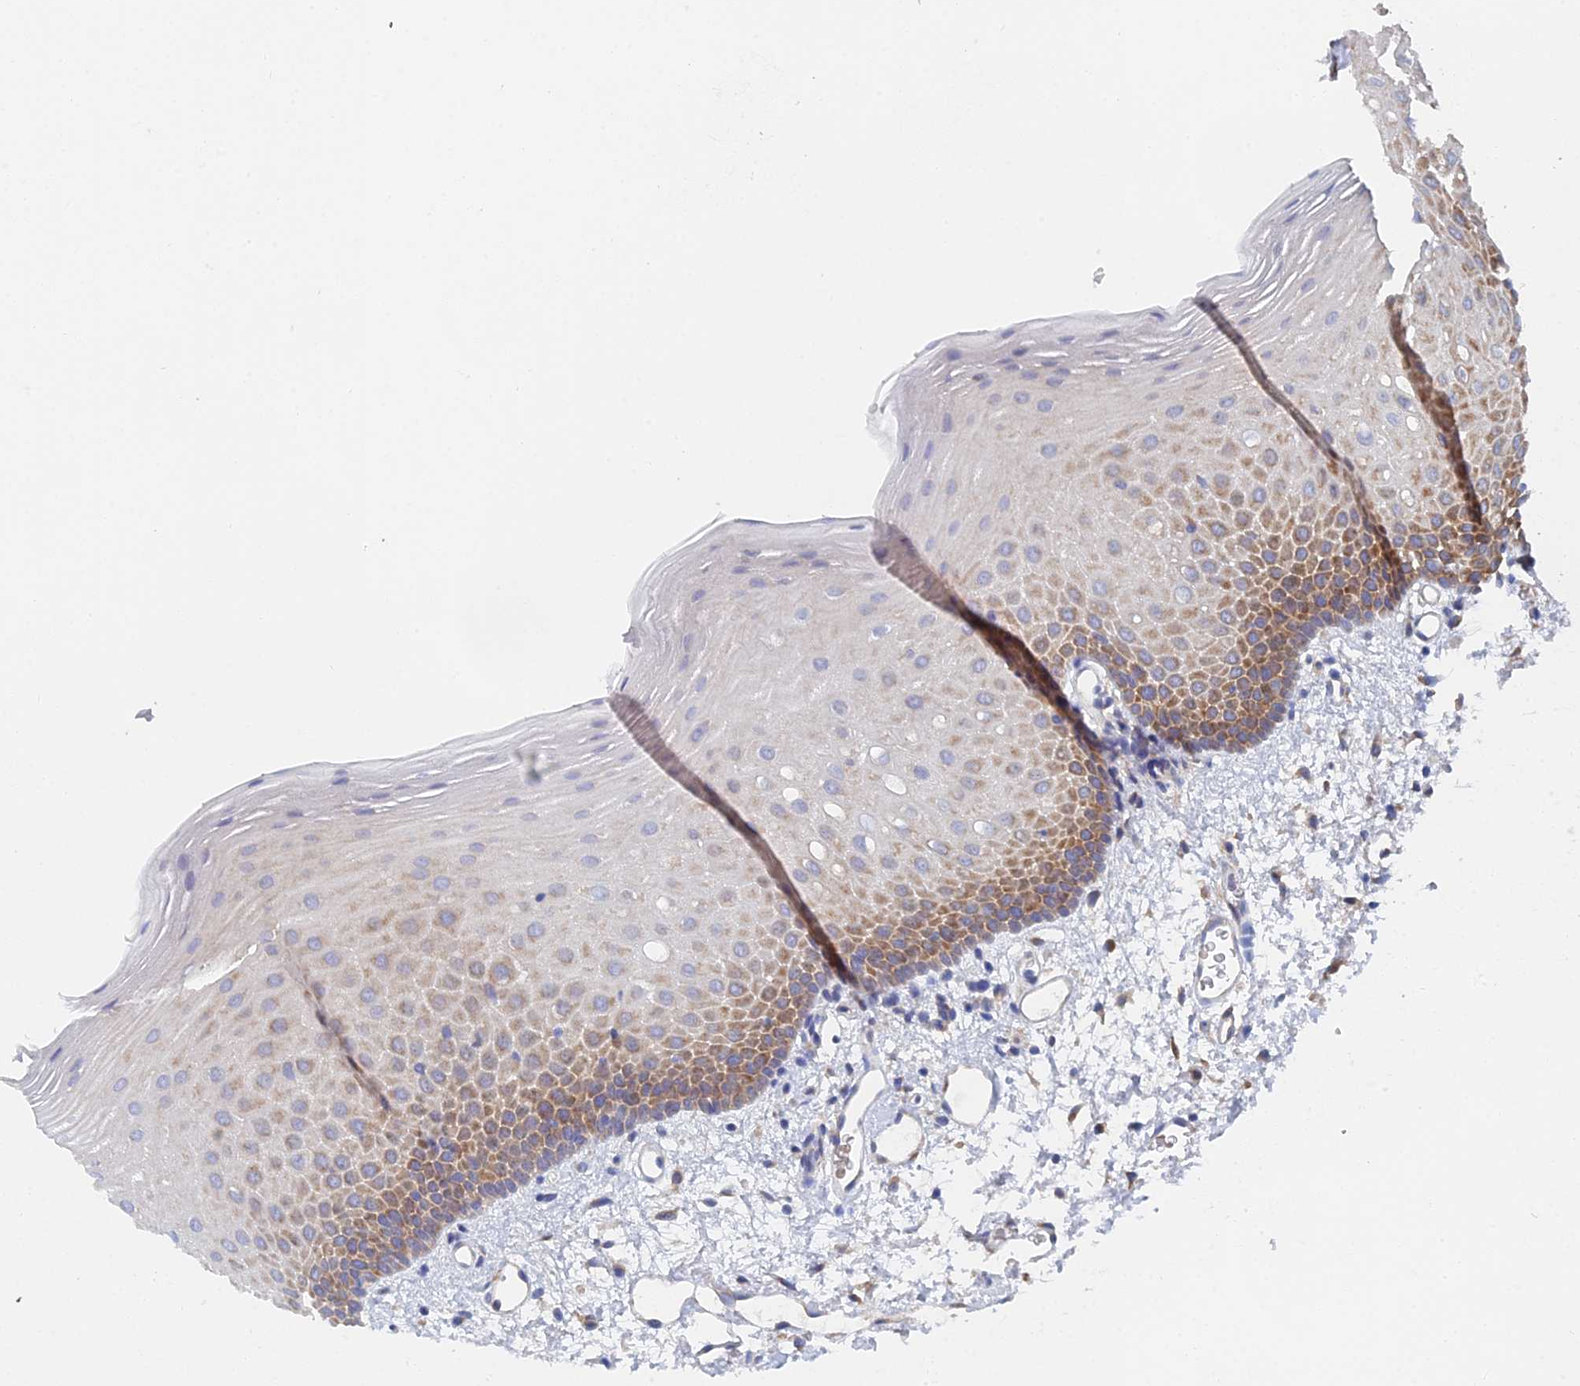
{"staining": {"intensity": "moderate", "quantity": "25%-75%", "location": "cytoplasmic/membranous"}, "tissue": "oral mucosa", "cell_type": "Squamous epithelial cells", "image_type": "normal", "snomed": [{"axis": "morphology", "description": "Normal tissue, NOS"}, {"axis": "topography", "description": "Oral tissue"}], "caption": "Protein staining of unremarkable oral mucosa shows moderate cytoplasmic/membranous positivity in about 25%-75% of squamous epithelial cells.", "gene": "ELOF1", "patient": {"sex": "female", "age": 70}}